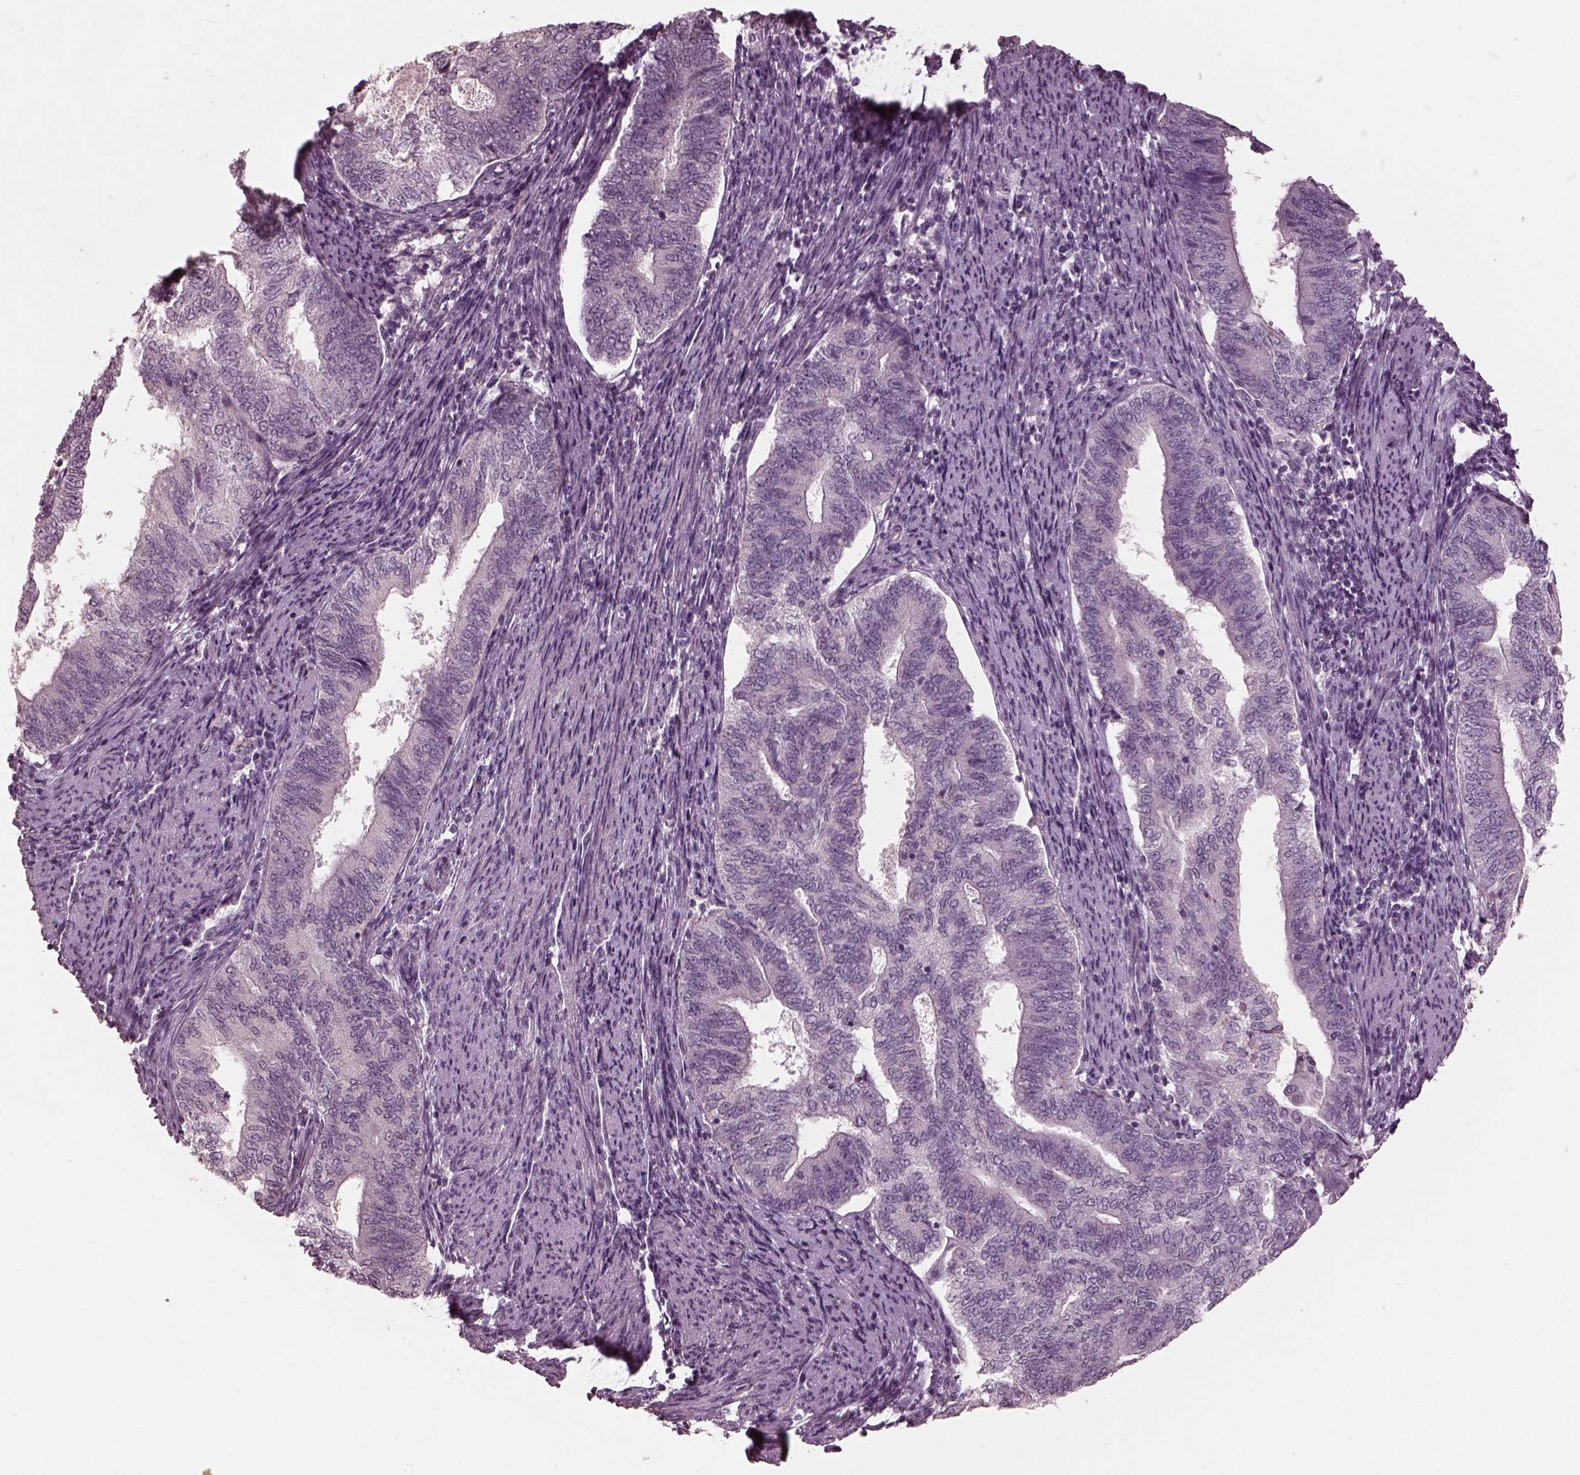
{"staining": {"intensity": "negative", "quantity": "none", "location": "none"}, "tissue": "endometrial cancer", "cell_type": "Tumor cells", "image_type": "cancer", "snomed": [{"axis": "morphology", "description": "Adenocarcinoma, NOS"}, {"axis": "topography", "description": "Endometrium"}], "caption": "A photomicrograph of human endometrial cancer (adenocarcinoma) is negative for staining in tumor cells.", "gene": "RCVRN", "patient": {"sex": "female", "age": 65}}